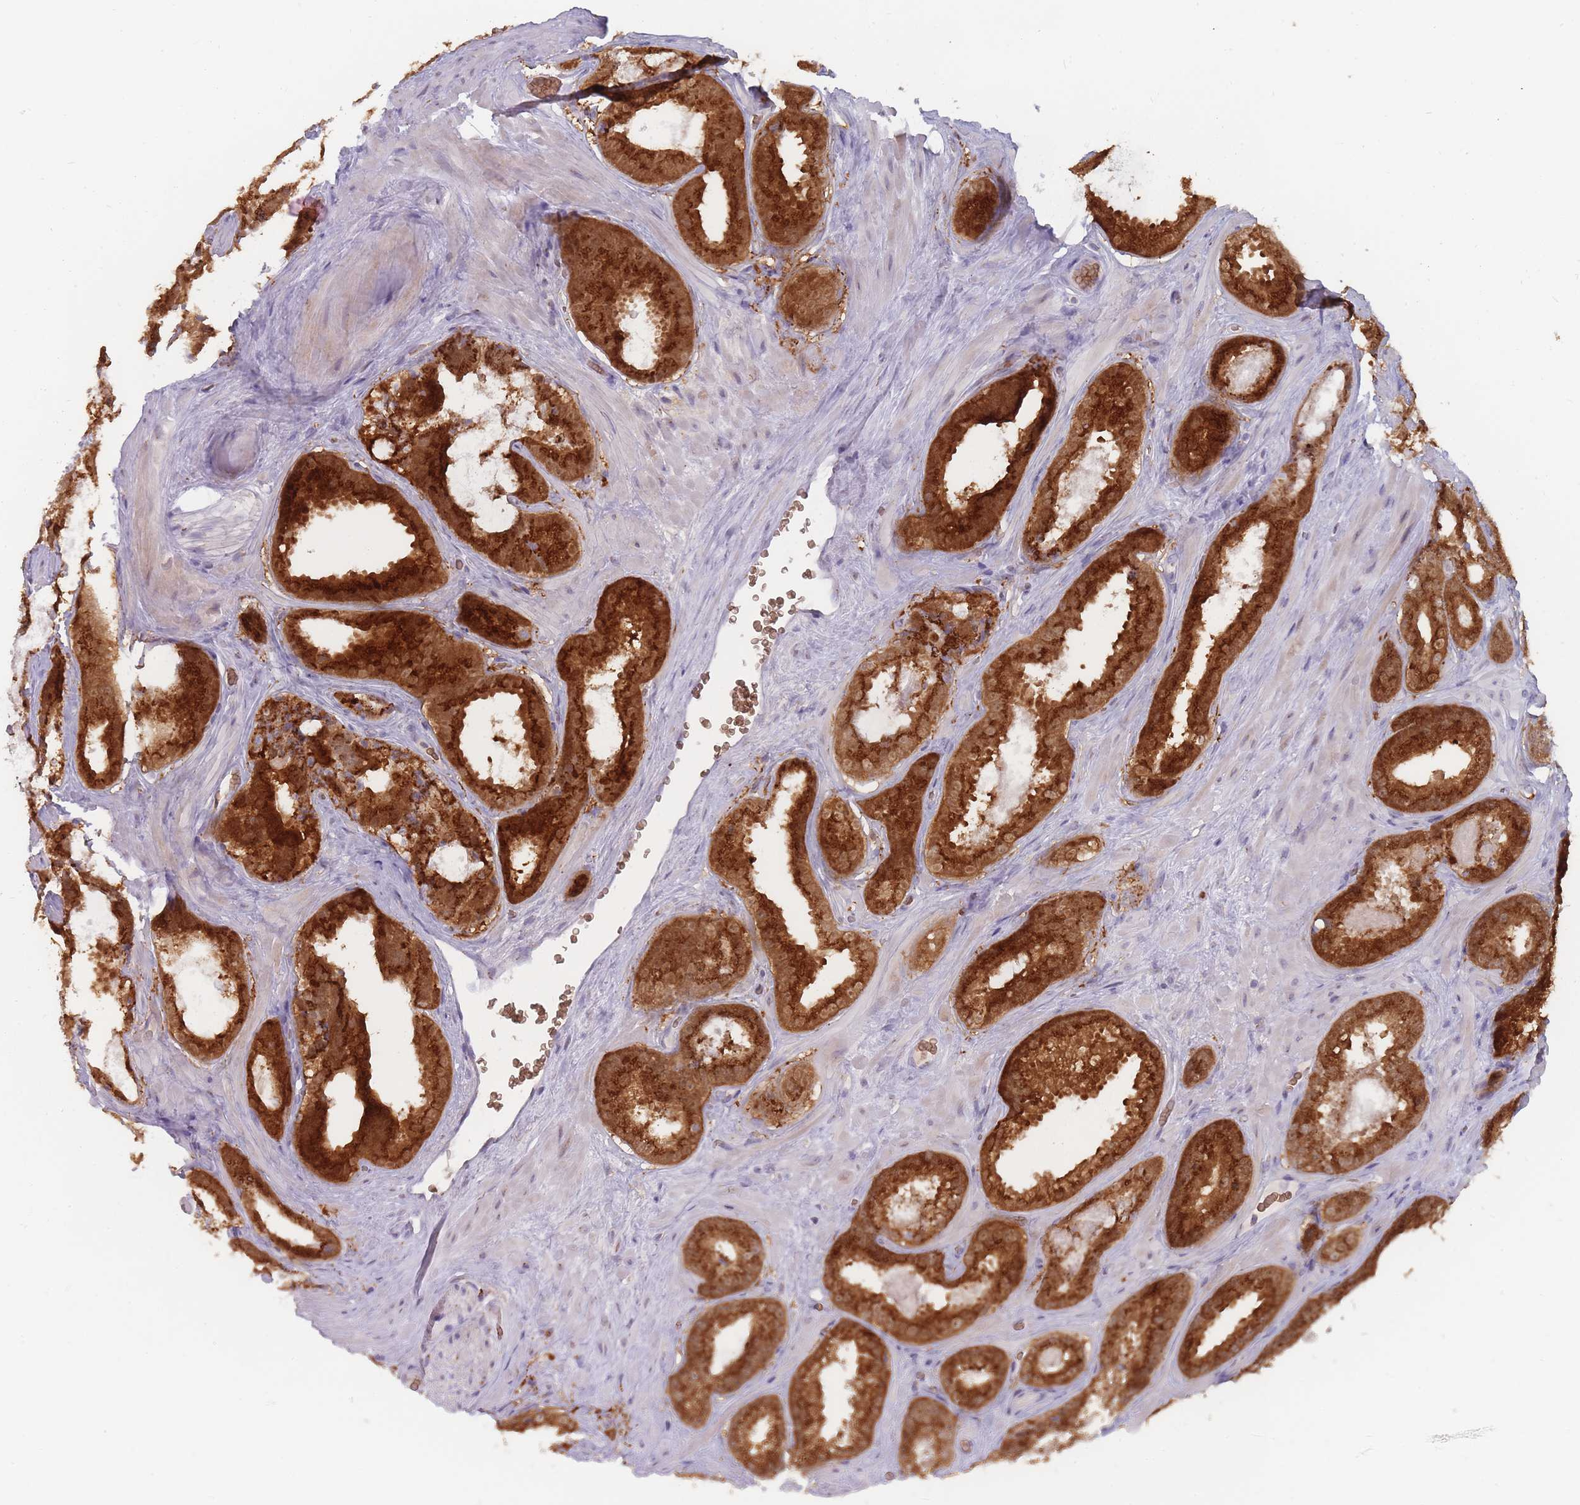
{"staining": {"intensity": "strong", "quantity": ">75%", "location": "cytoplasmic/membranous"}, "tissue": "prostate cancer", "cell_type": "Tumor cells", "image_type": "cancer", "snomed": [{"axis": "morphology", "description": "Adenocarcinoma, Low grade"}, {"axis": "topography", "description": "Prostate"}], "caption": "Protein analysis of low-grade adenocarcinoma (prostate) tissue reveals strong cytoplasmic/membranous staining in about >75% of tumor cells.", "gene": "MAN1B1", "patient": {"sex": "male", "age": 57}}